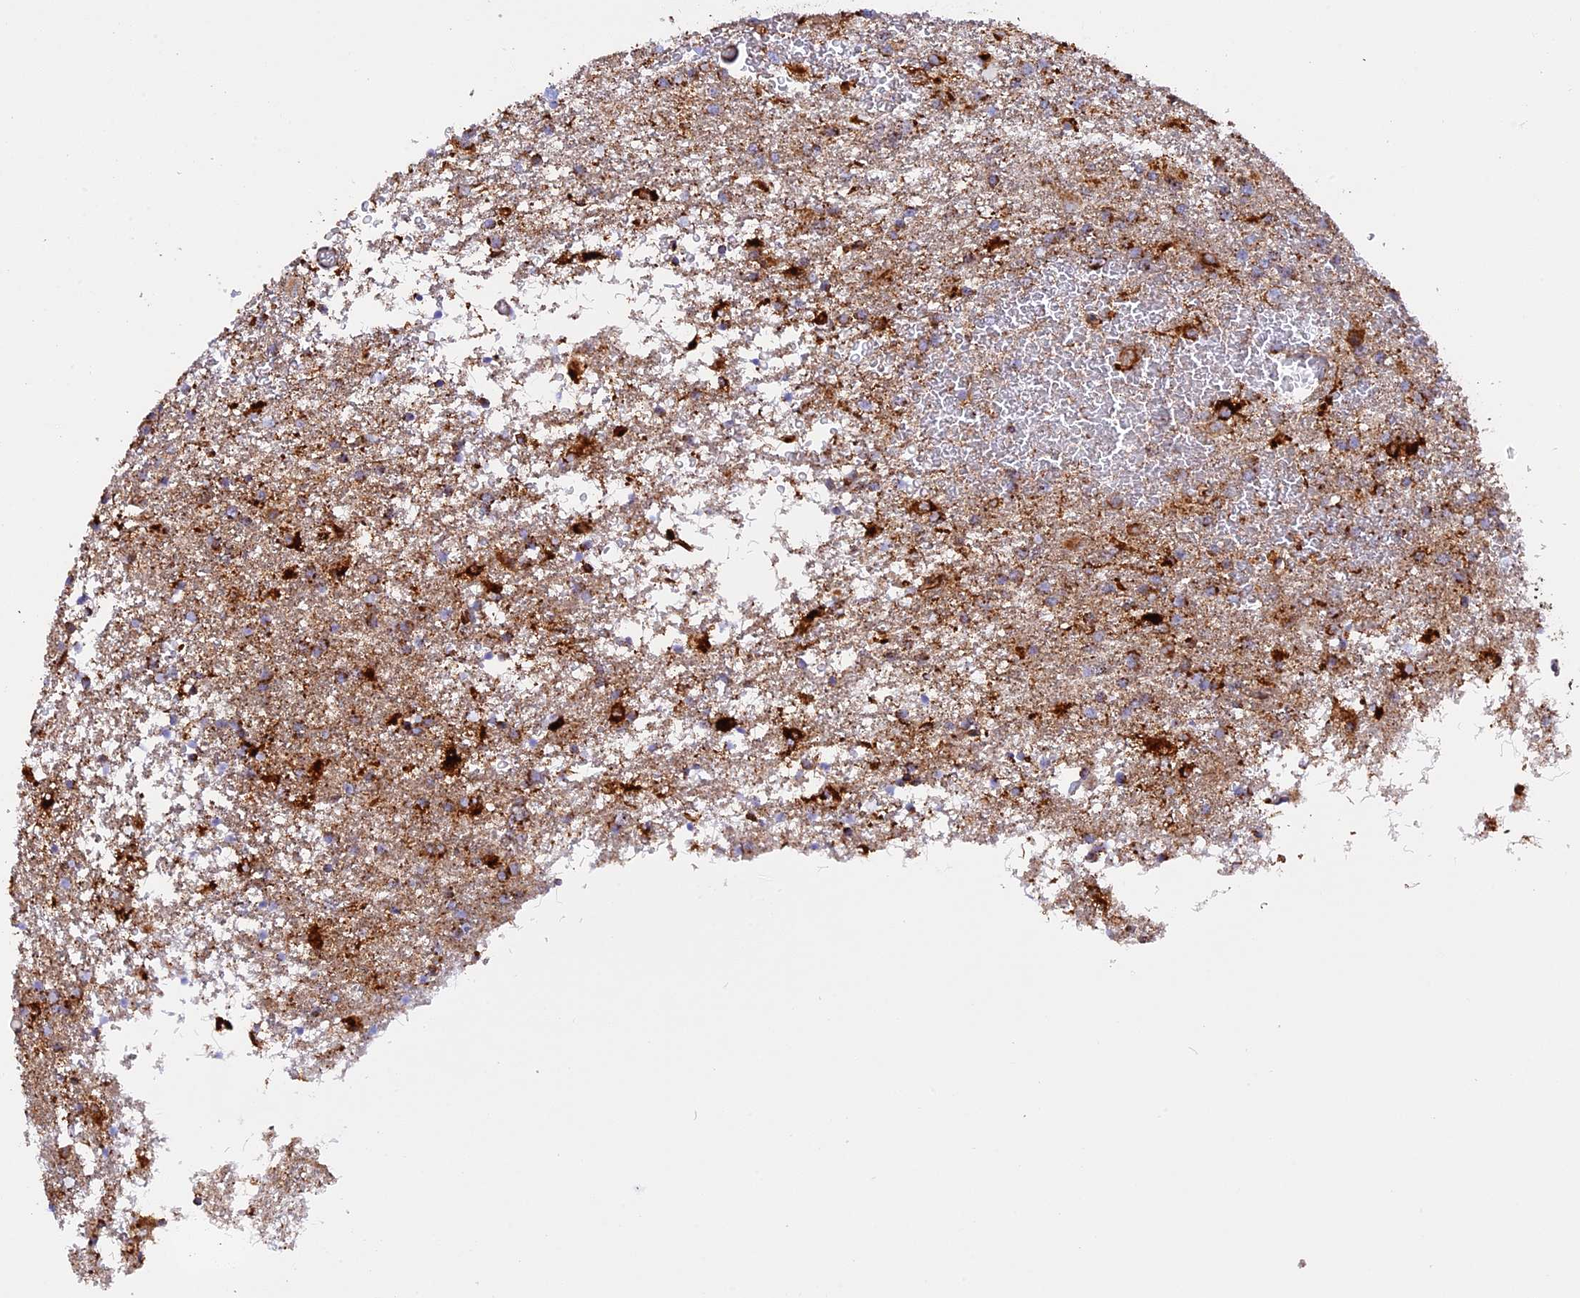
{"staining": {"intensity": "strong", "quantity": "25%-75%", "location": "cytoplasmic/membranous"}, "tissue": "glioma", "cell_type": "Tumor cells", "image_type": "cancer", "snomed": [{"axis": "morphology", "description": "Glioma, malignant, Low grade"}, {"axis": "topography", "description": "Brain"}], "caption": "Brown immunohistochemical staining in glioma demonstrates strong cytoplasmic/membranous staining in approximately 25%-75% of tumor cells.", "gene": "UQCRB", "patient": {"sex": "male", "age": 65}}